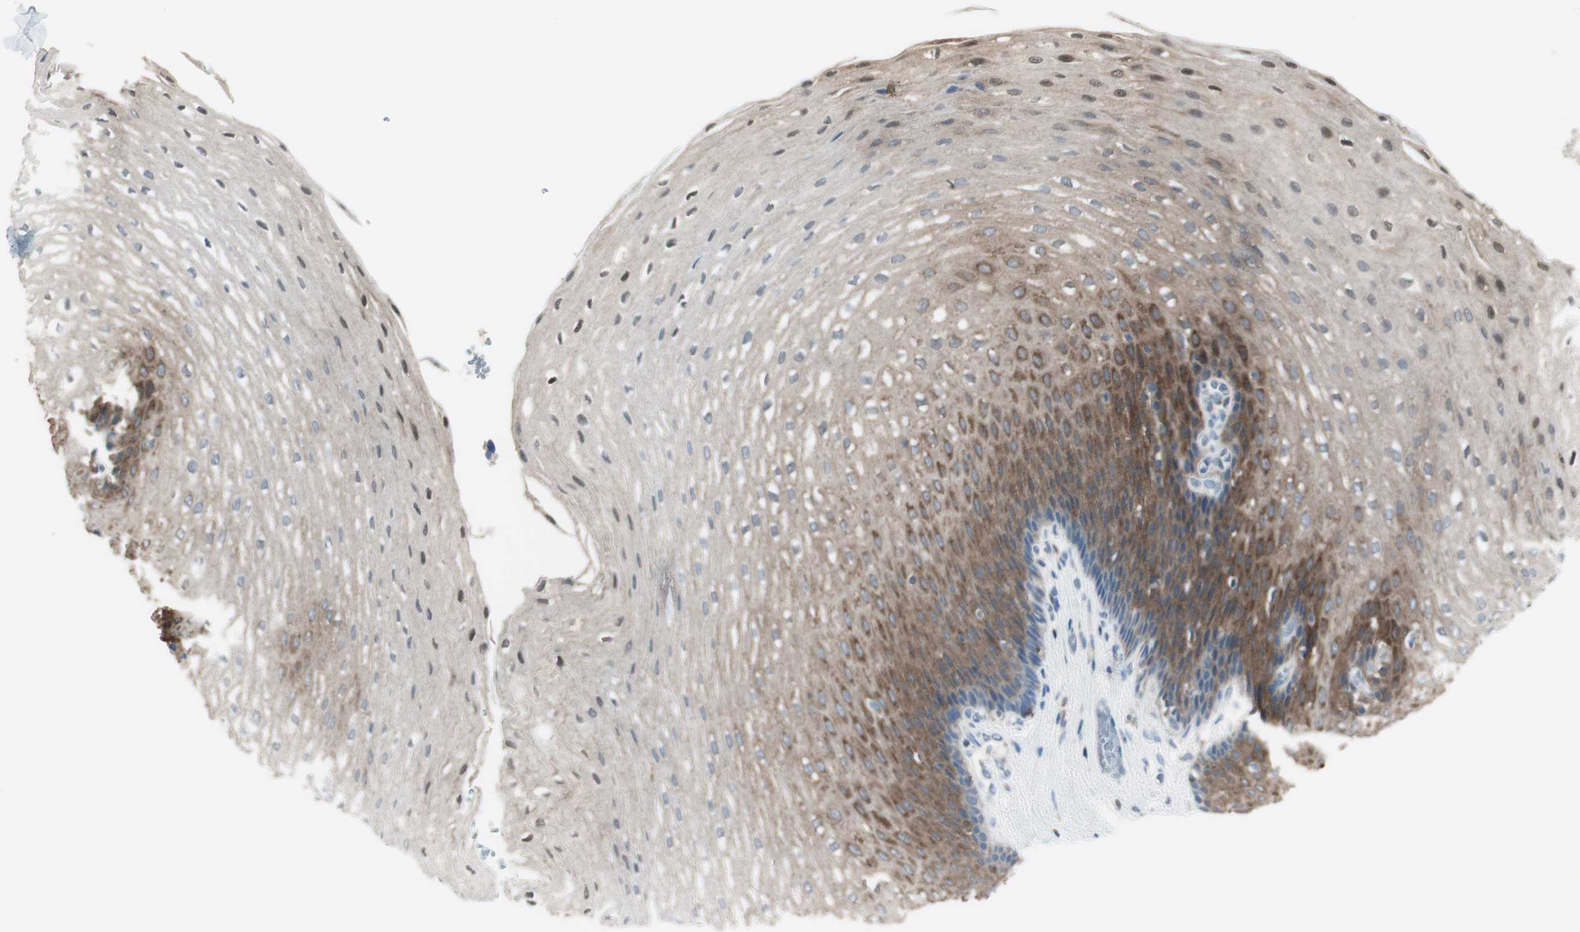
{"staining": {"intensity": "strong", "quantity": "25%-75%", "location": "cytoplasmic/membranous"}, "tissue": "esophagus", "cell_type": "Squamous epithelial cells", "image_type": "normal", "snomed": [{"axis": "morphology", "description": "Normal tissue, NOS"}, {"axis": "topography", "description": "Esophagus"}], "caption": "Squamous epithelial cells show high levels of strong cytoplasmic/membranous staining in approximately 25%-75% of cells in unremarkable human esophagus. The protein is shown in brown color, while the nuclei are stained blue.", "gene": "SLC9A3R1", "patient": {"sex": "male", "age": 48}}